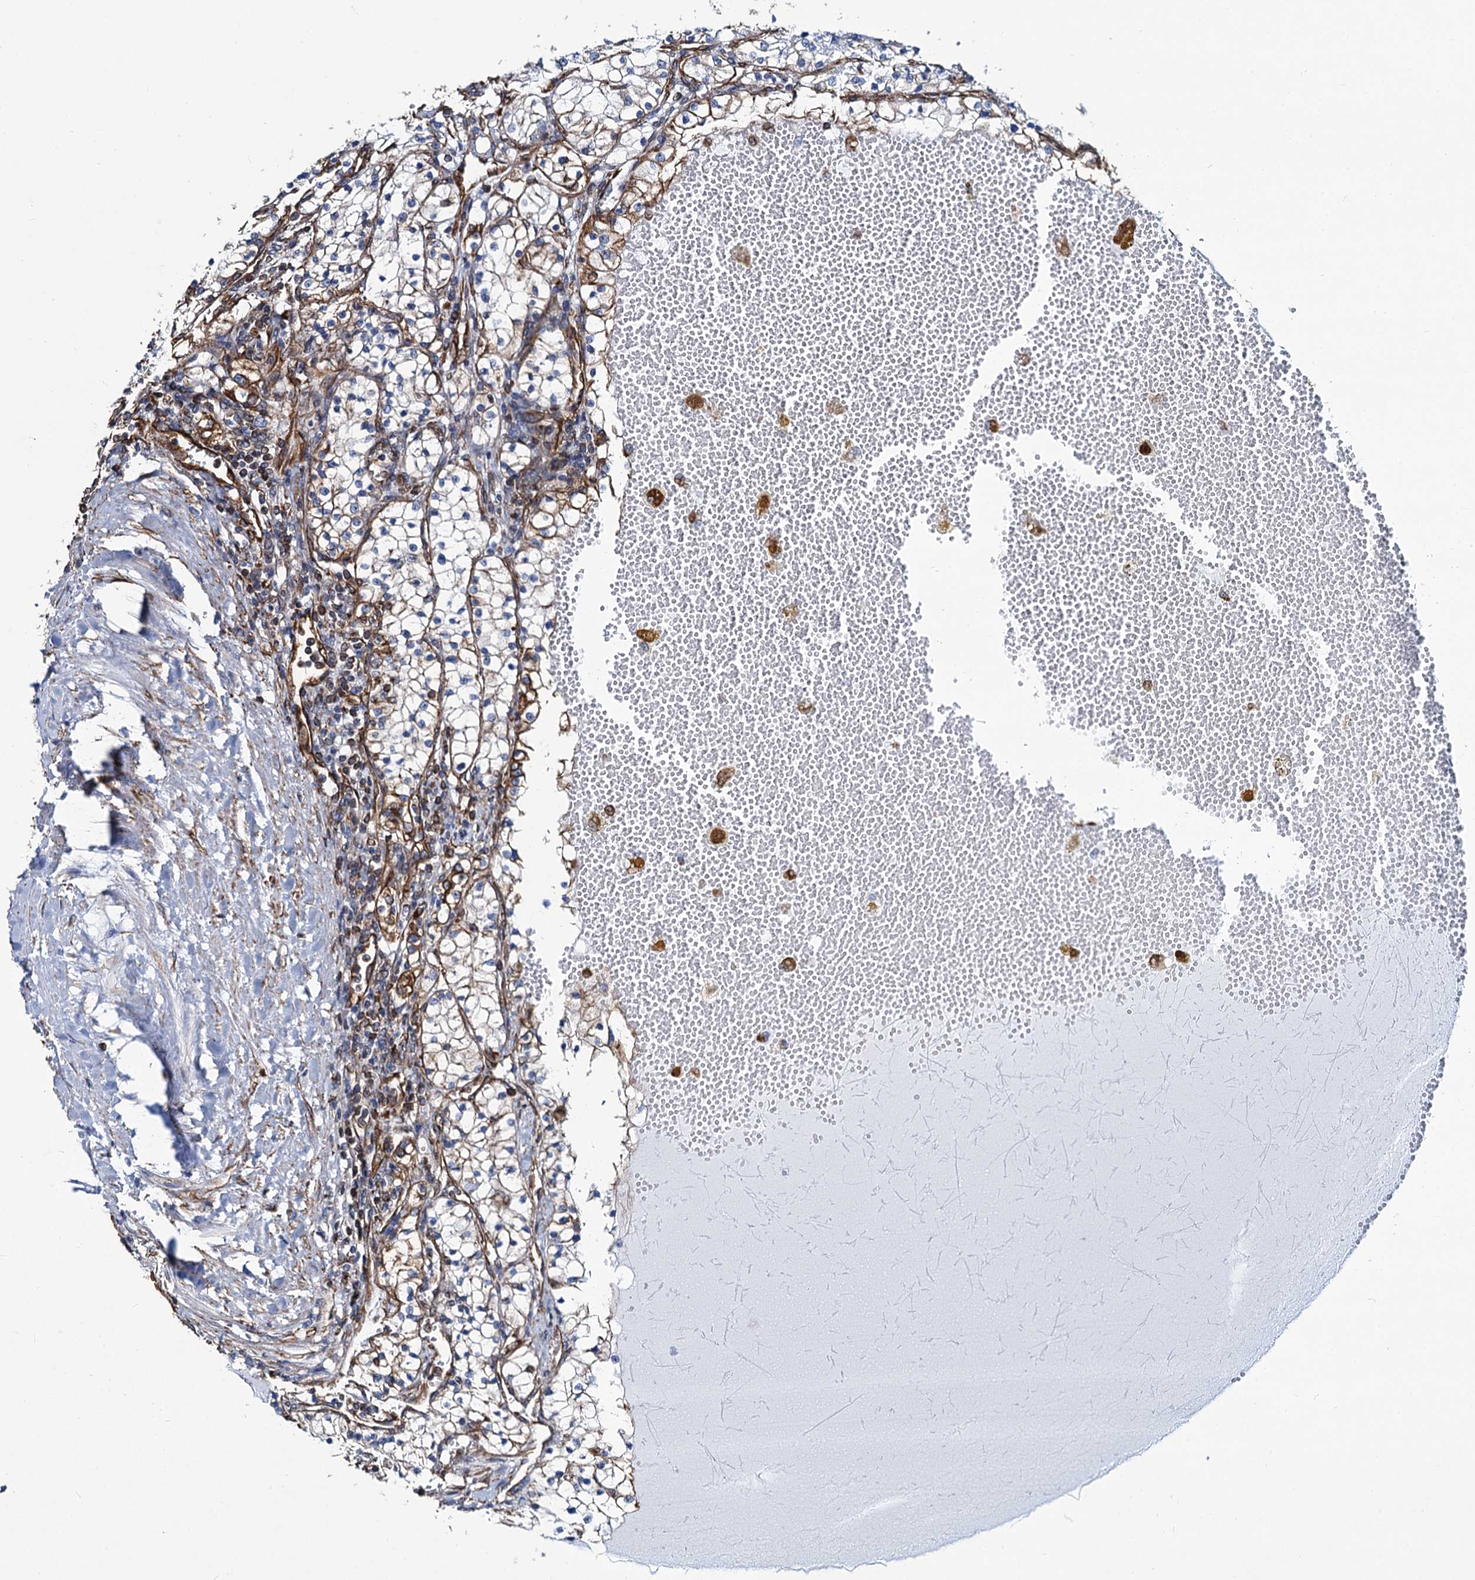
{"staining": {"intensity": "moderate", "quantity": "25%-75%", "location": "cytoplasmic/membranous"}, "tissue": "renal cancer", "cell_type": "Tumor cells", "image_type": "cancer", "snomed": [{"axis": "morphology", "description": "Normal tissue, NOS"}, {"axis": "morphology", "description": "Adenocarcinoma, NOS"}, {"axis": "topography", "description": "Kidney"}], "caption": "There is medium levels of moderate cytoplasmic/membranous positivity in tumor cells of renal cancer (adenocarcinoma), as demonstrated by immunohistochemical staining (brown color).", "gene": "PGM2", "patient": {"sex": "male", "age": 68}}